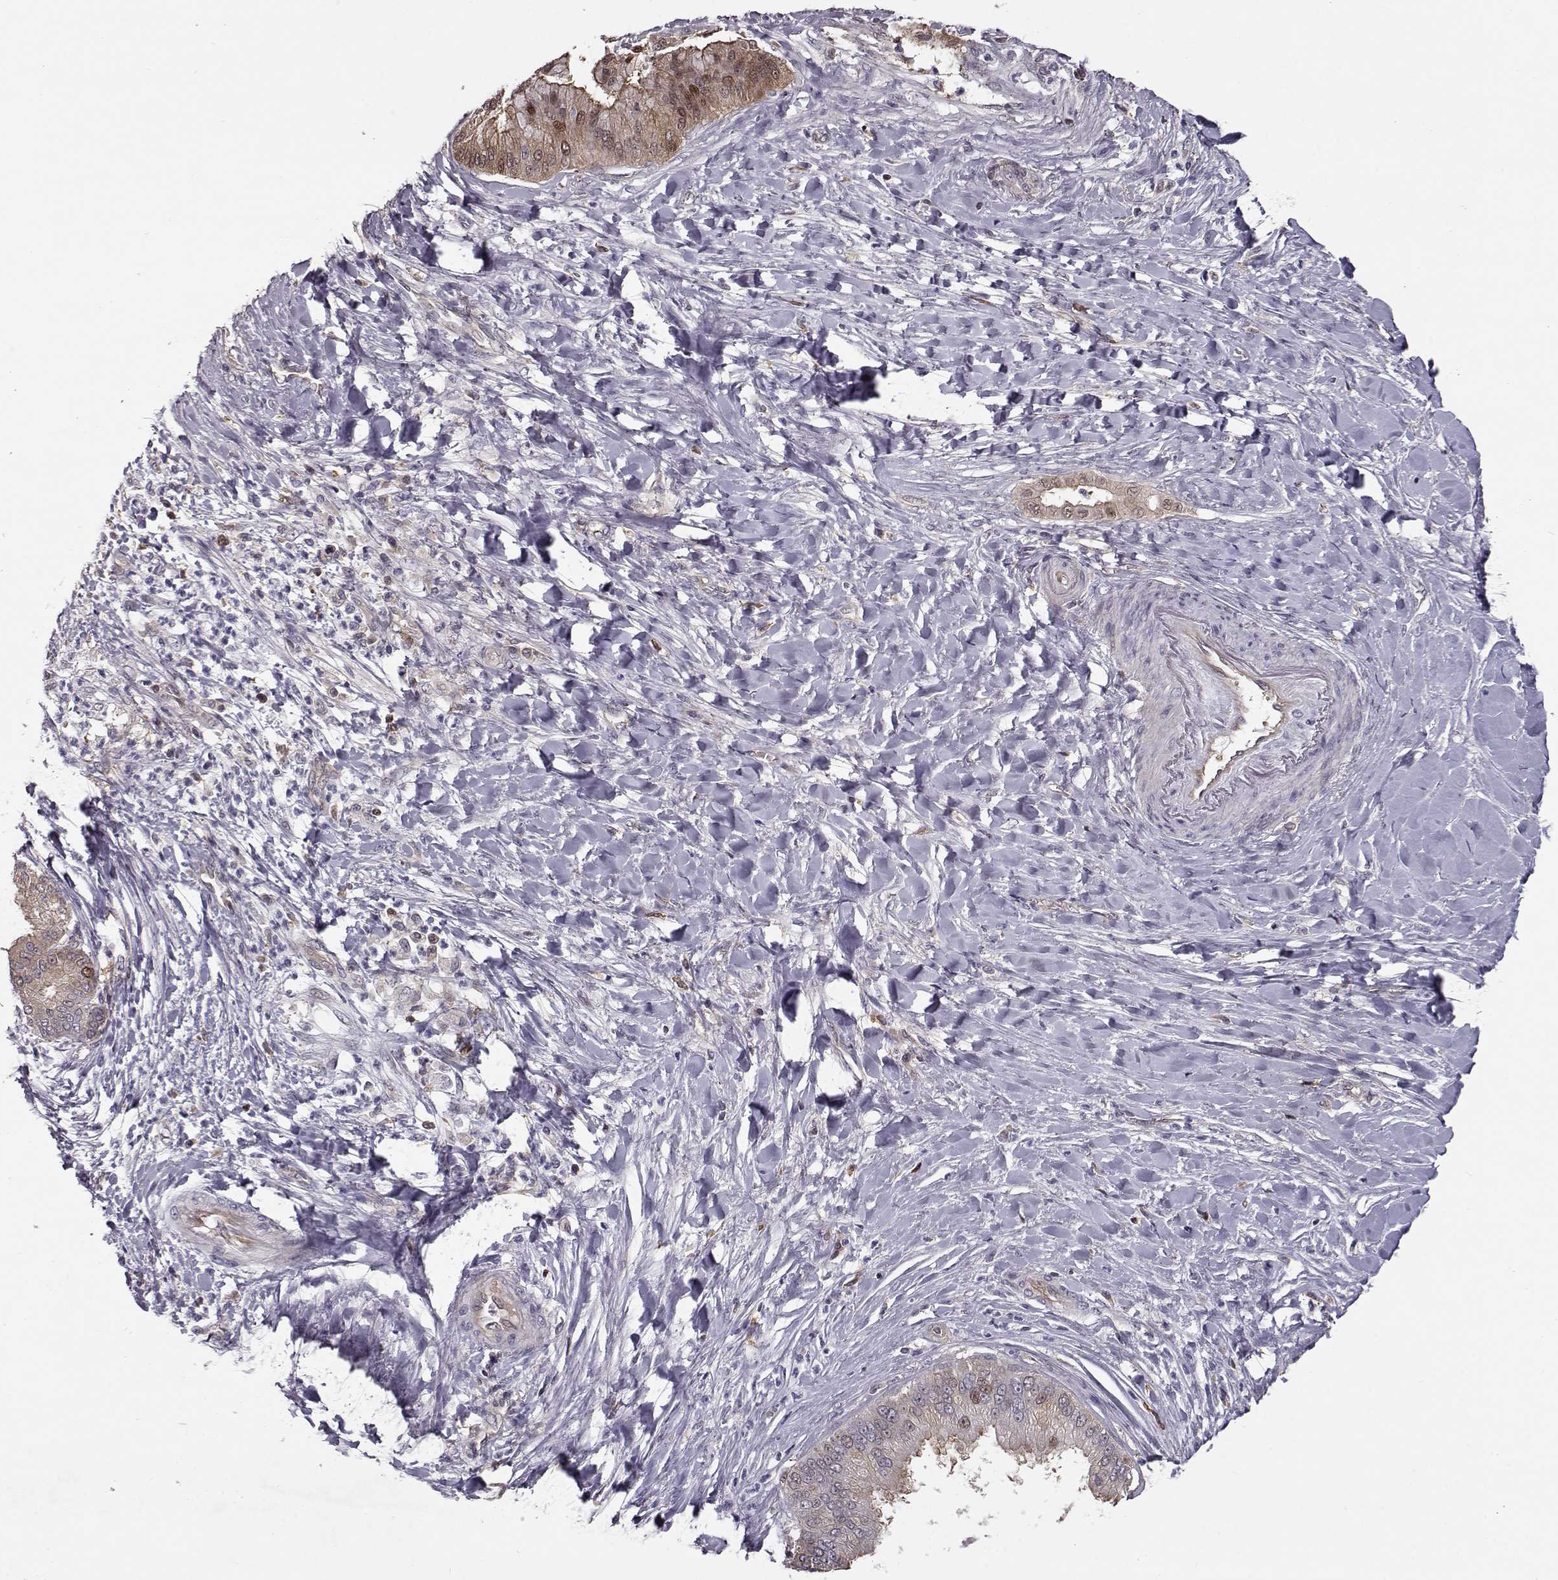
{"staining": {"intensity": "moderate", "quantity": "25%-75%", "location": "cytoplasmic/membranous"}, "tissue": "liver cancer", "cell_type": "Tumor cells", "image_type": "cancer", "snomed": [{"axis": "morphology", "description": "Cholangiocarcinoma"}, {"axis": "topography", "description": "Liver"}], "caption": "A medium amount of moderate cytoplasmic/membranous expression is identified in about 25%-75% of tumor cells in liver cholangiocarcinoma tissue.", "gene": "RANBP1", "patient": {"sex": "female", "age": 54}}